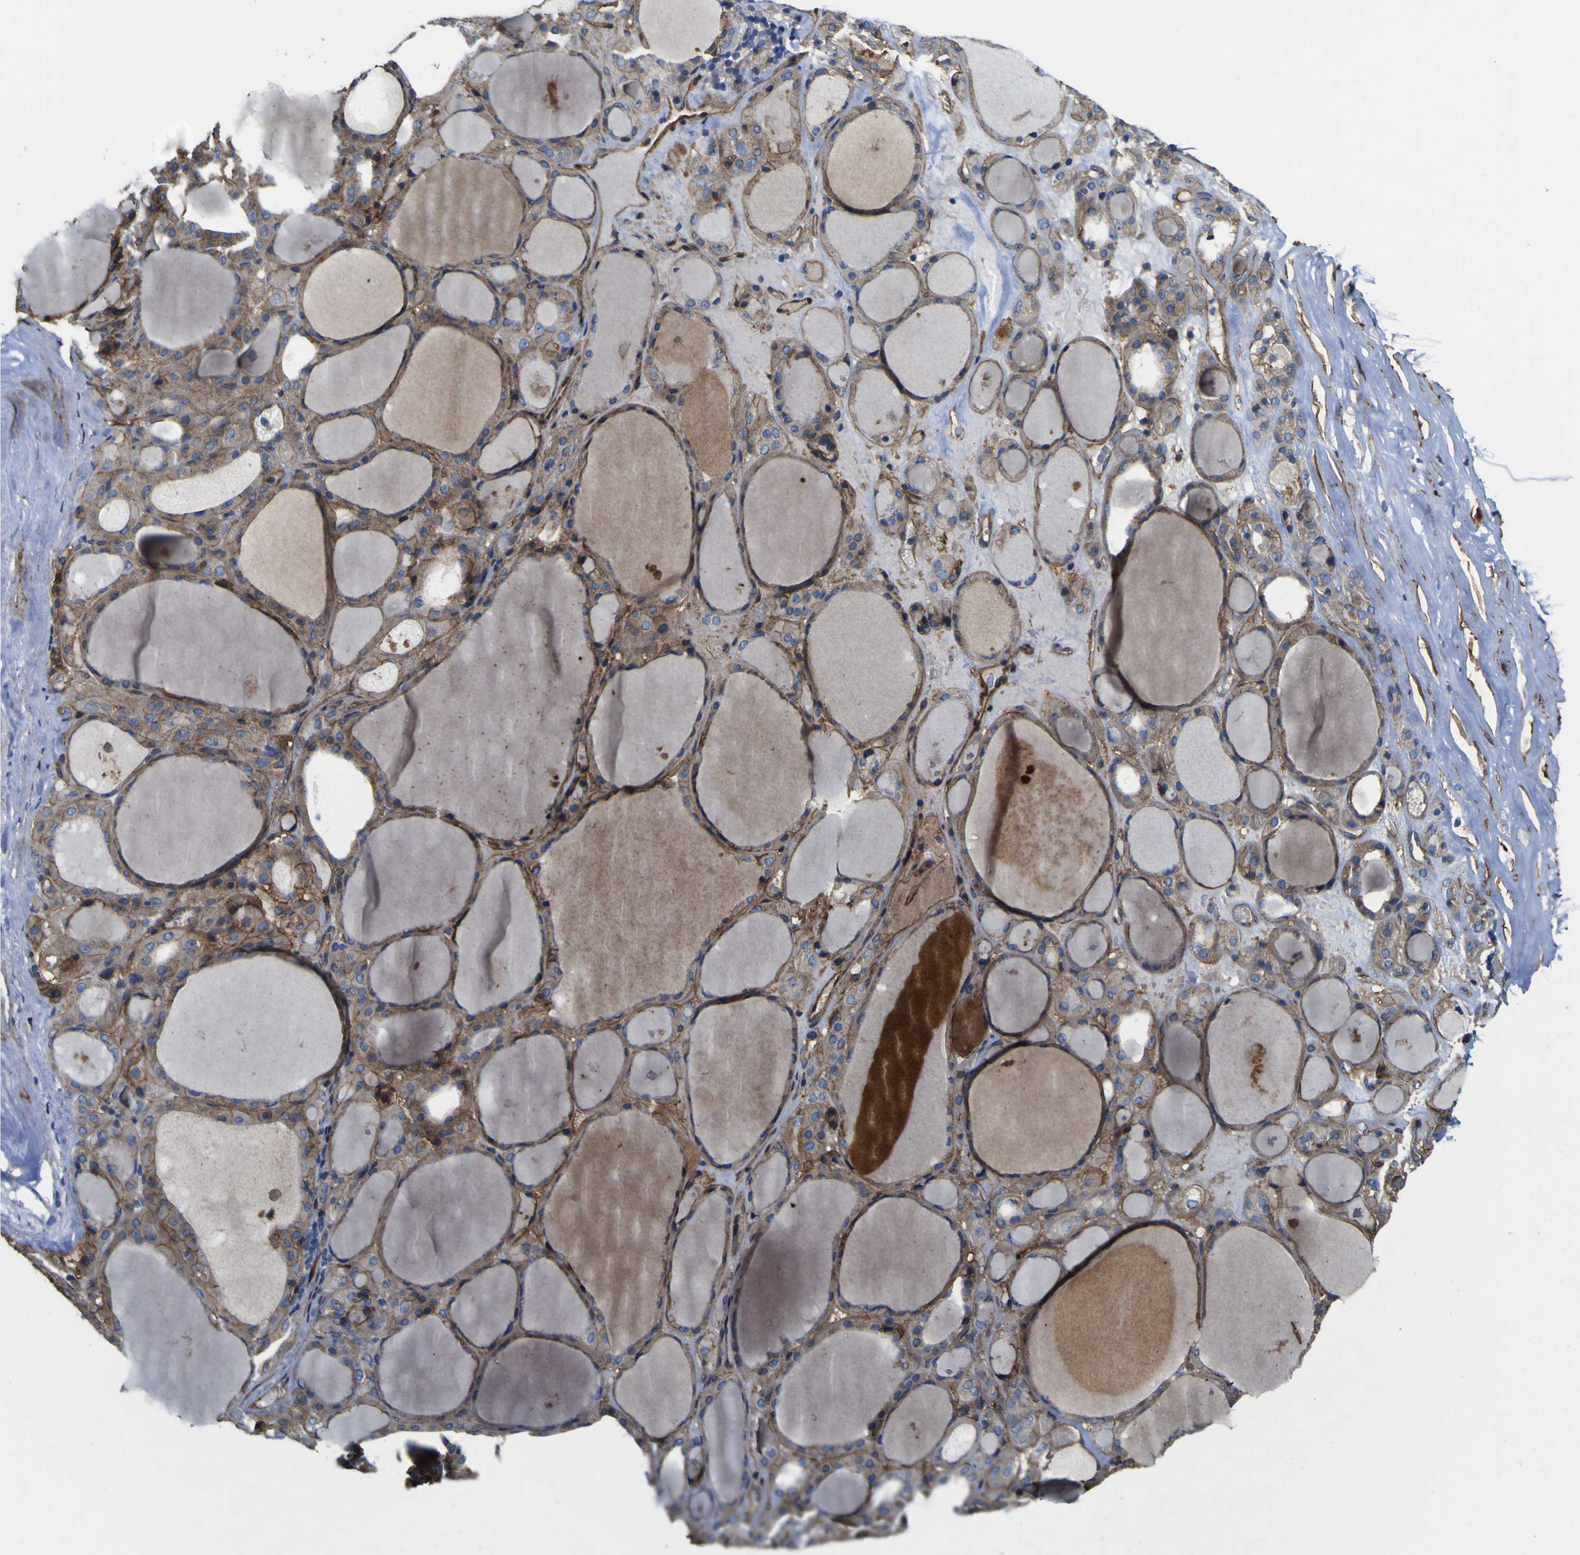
{"staining": {"intensity": "weak", "quantity": ">75%", "location": "cytoplasmic/membranous"}, "tissue": "thyroid gland", "cell_type": "Glandular cells", "image_type": "normal", "snomed": [{"axis": "morphology", "description": "Normal tissue, NOS"}, {"axis": "morphology", "description": "Carcinoma, NOS"}, {"axis": "topography", "description": "Thyroid gland"}], "caption": "Immunohistochemistry histopathology image of unremarkable thyroid gland: human thyroid gland stained using immunohistochemistry (IHC) reveals low levels of weak protein expression localized specifically in the cytoplasmic/membranous of glandular cells, appearing as a cytoplasmic/membranous brown color.", "gene": "CD151", "patient": {"sex": "female", "age": 86}}